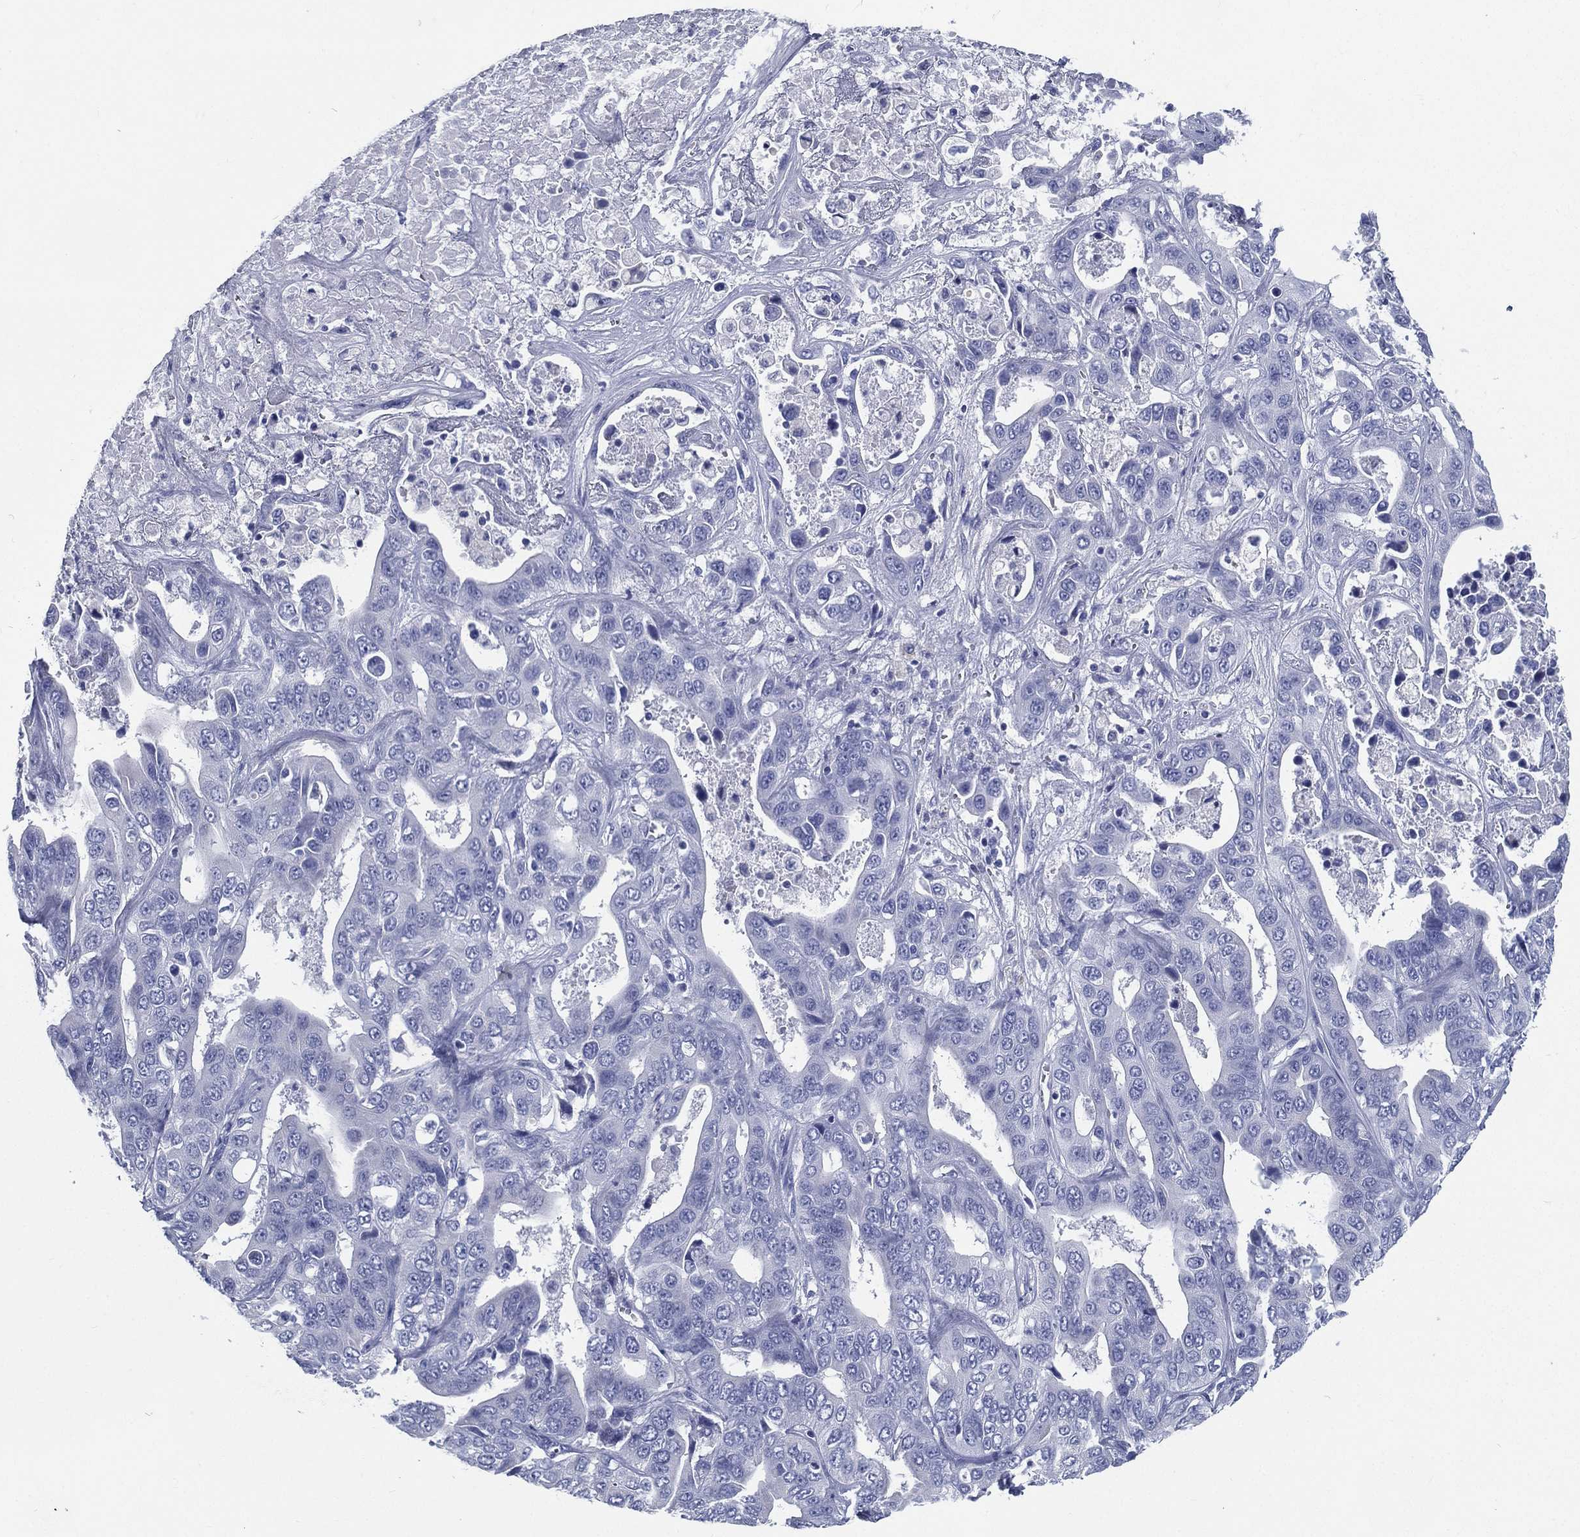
{"staining": {"intensity": "negative", "quantity": "none", "location": "none"}, "tissue": "liver cancer", "cell_type": "Tumor cells", "image_type": "cancer", "snomed": [{"axis": "morphology", "description": "Cholangiocarcinoma"}, {"axis": "topography", "description": "Liver"}], "caption": "DAB (3,3'-diaminobenzidine) immunohistochemical staining of human liver cancer shows no significant staining in tumor cells. Brightfield microscopy of IHC stained with DAB (brown) and hematoxylin (blue), captured at high magnification.", "gene": "RSPH4A", "patient": {"sex": "female", "age": 52}}